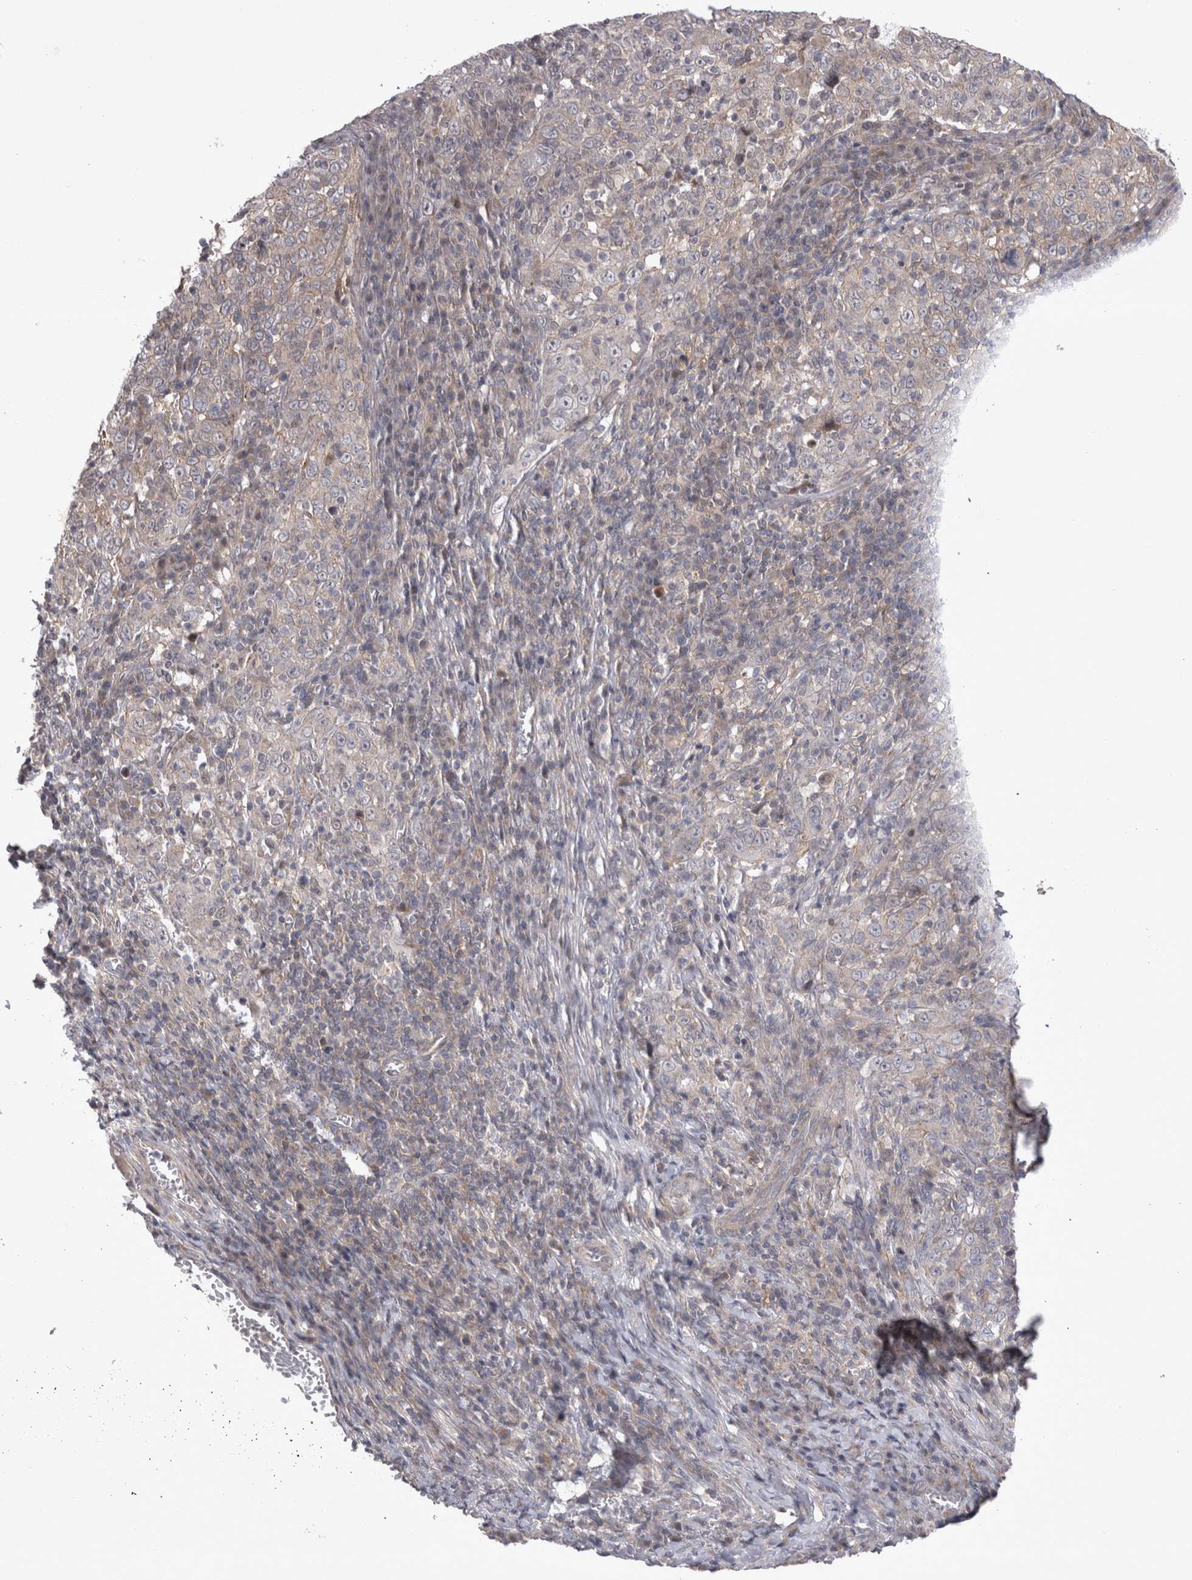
{"staining": {"intensity": "weak", "quantity": "25%-75%", "location": "cytoplasmic/membranous"}, "tissue": "cervical cancer", "cell_type": "Tumor cells", "image_type": "cancer", "snomed": [{"axis": "morphology", "description": "Squamous cell carcinoma, NOS"}, {"axis": "topography", "description": "Cervix"}], "caption": "The micrograph shows a brown stain indicating the presence of a protein in the cytoplasmic/membranous of tumor cells in squamous cell carcinoma (cervical).", "gene": "NENF", "patient": {"sex": "female", "age": 46}}